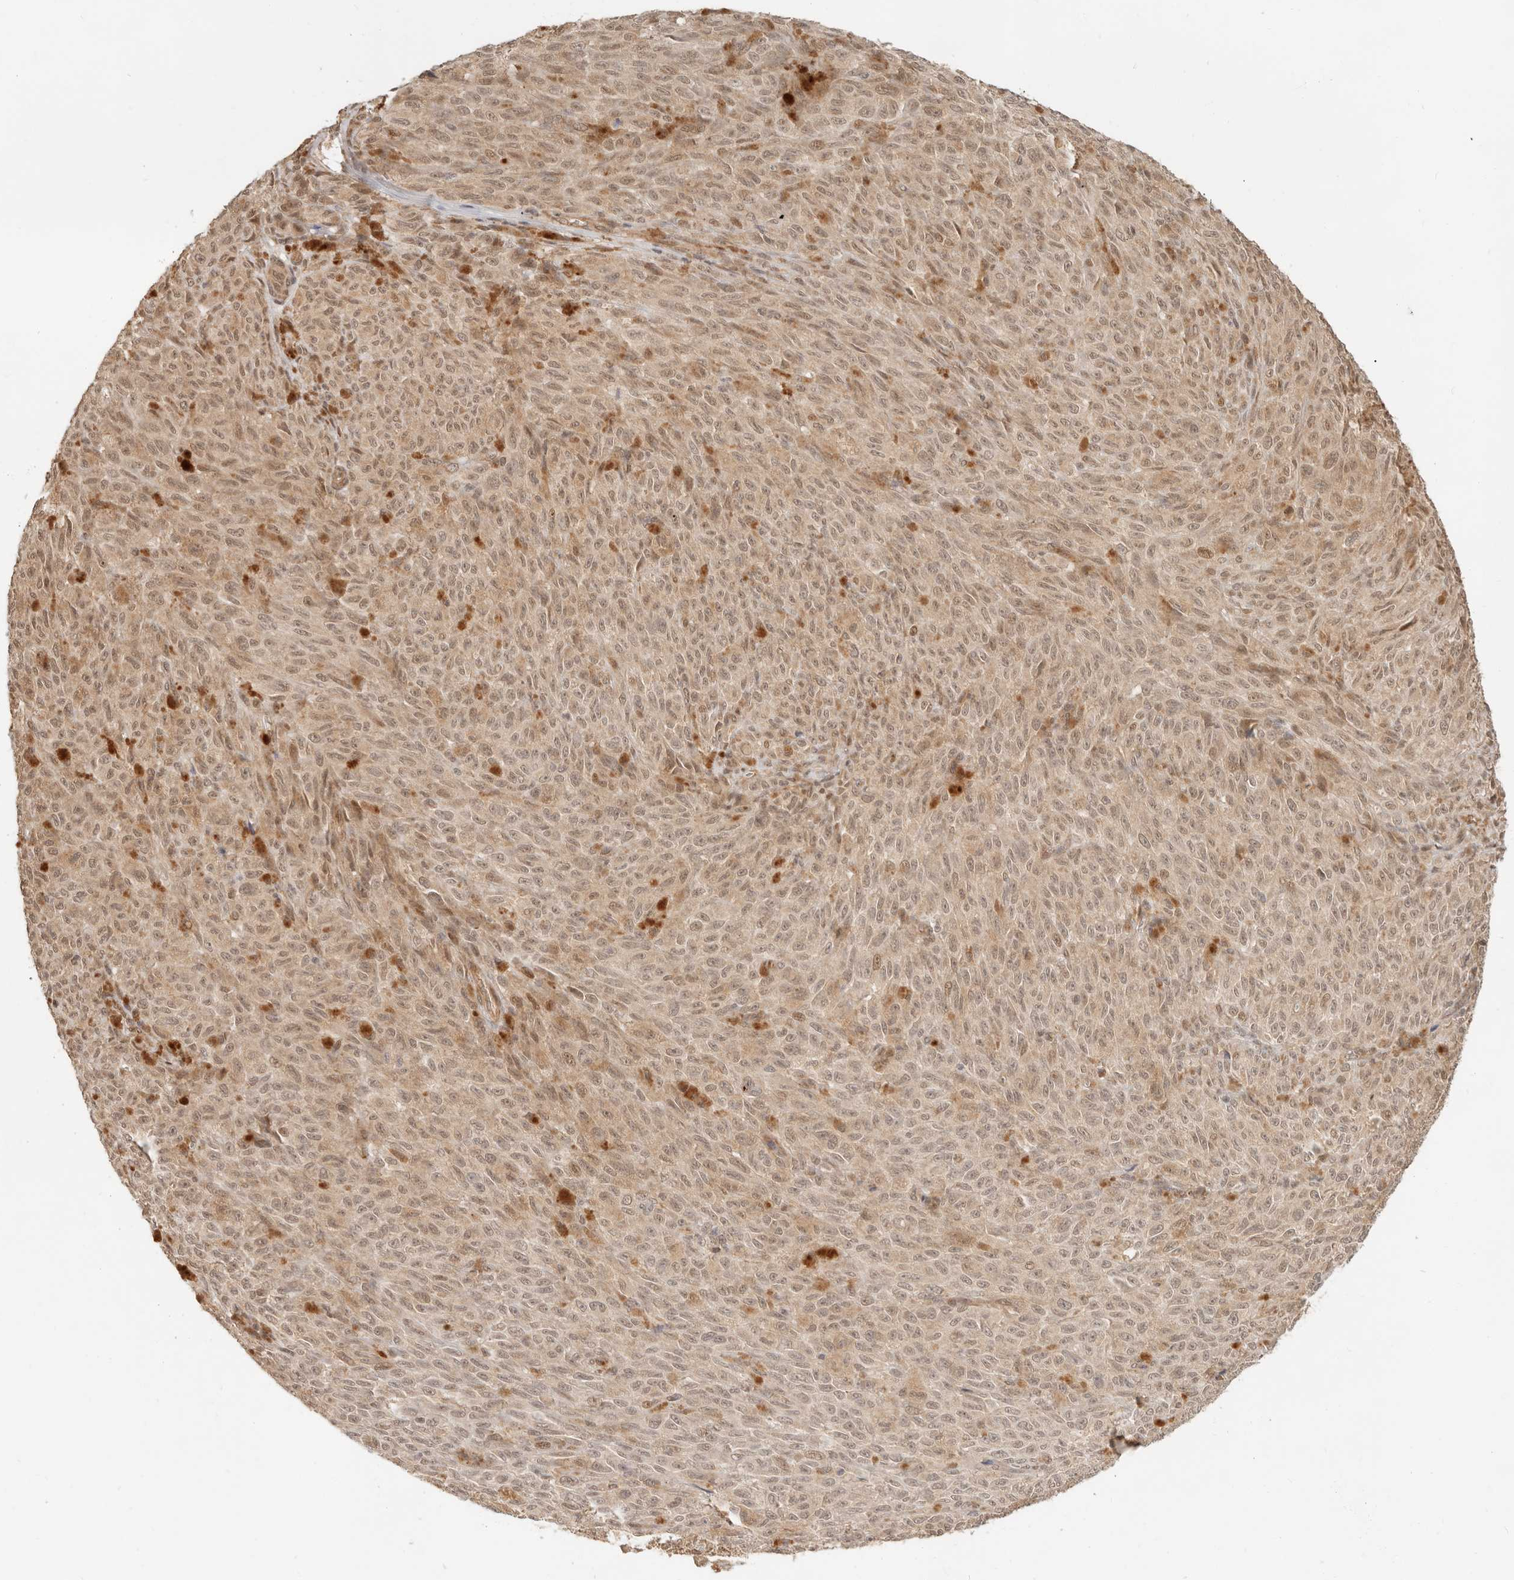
{"staining": {"intensity": "weak", "quantity": ">75%", "location": "nuclear"}, "tissue": "melanoma", "cell_type": "Tumor cells", "image_type": "cancer", "snomed": [{"axis": "morphology", "description": "Malignant melanoma, NOS"}, {"axis": "topography", "description": "Skin"}], "caption": "A histopathology image of human malignant melanoma stained for a protein exhibits weak nuclear brown staining in tumor cells. The staining was performed using DAB, with brown indicating positive protein expression. Nuclei are stained blue with hematoxylin.", "gene": "BAALC", "patient": {"sex": "female", "age": 82}}